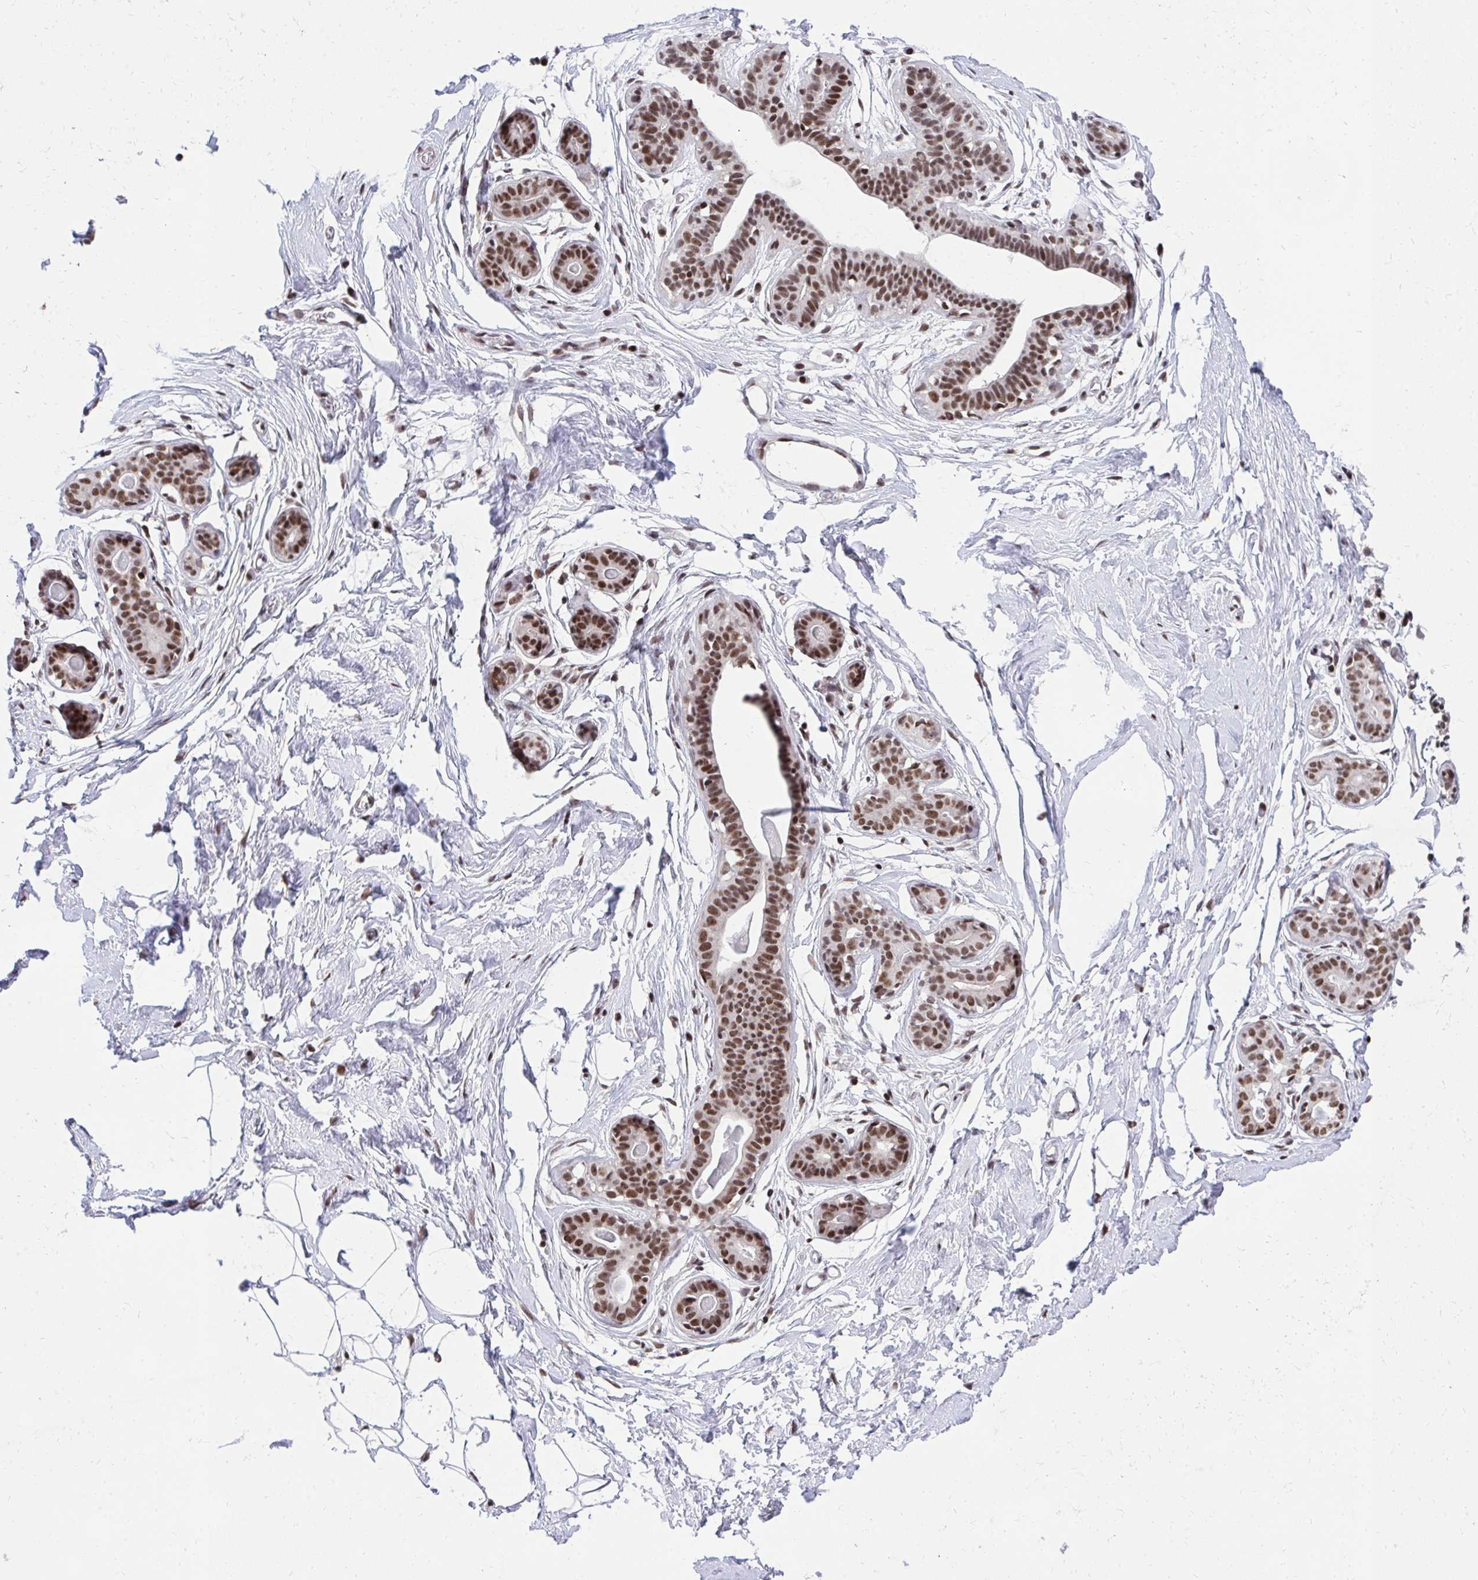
{"staining": {"intensity": "negative", "quantity": "none", "location": "none"}, "tissue": "breast", "cell_type": "Adipocytes", "image_type": "normal", "snomed": [{"axis": "morphology", "description": "Normal tissue, NOS"}, {"axis": "topography", "description": "Breast"}], "caption": "Adipocytes show no significant expression in unremarkable breast. (Brightfield microscopy of DAB (3,3'-diaminobenzidine) immunohistochemistry at high magnification).", "gene": "SYNE4", "patient": {"sex": "female", "age": 45}}